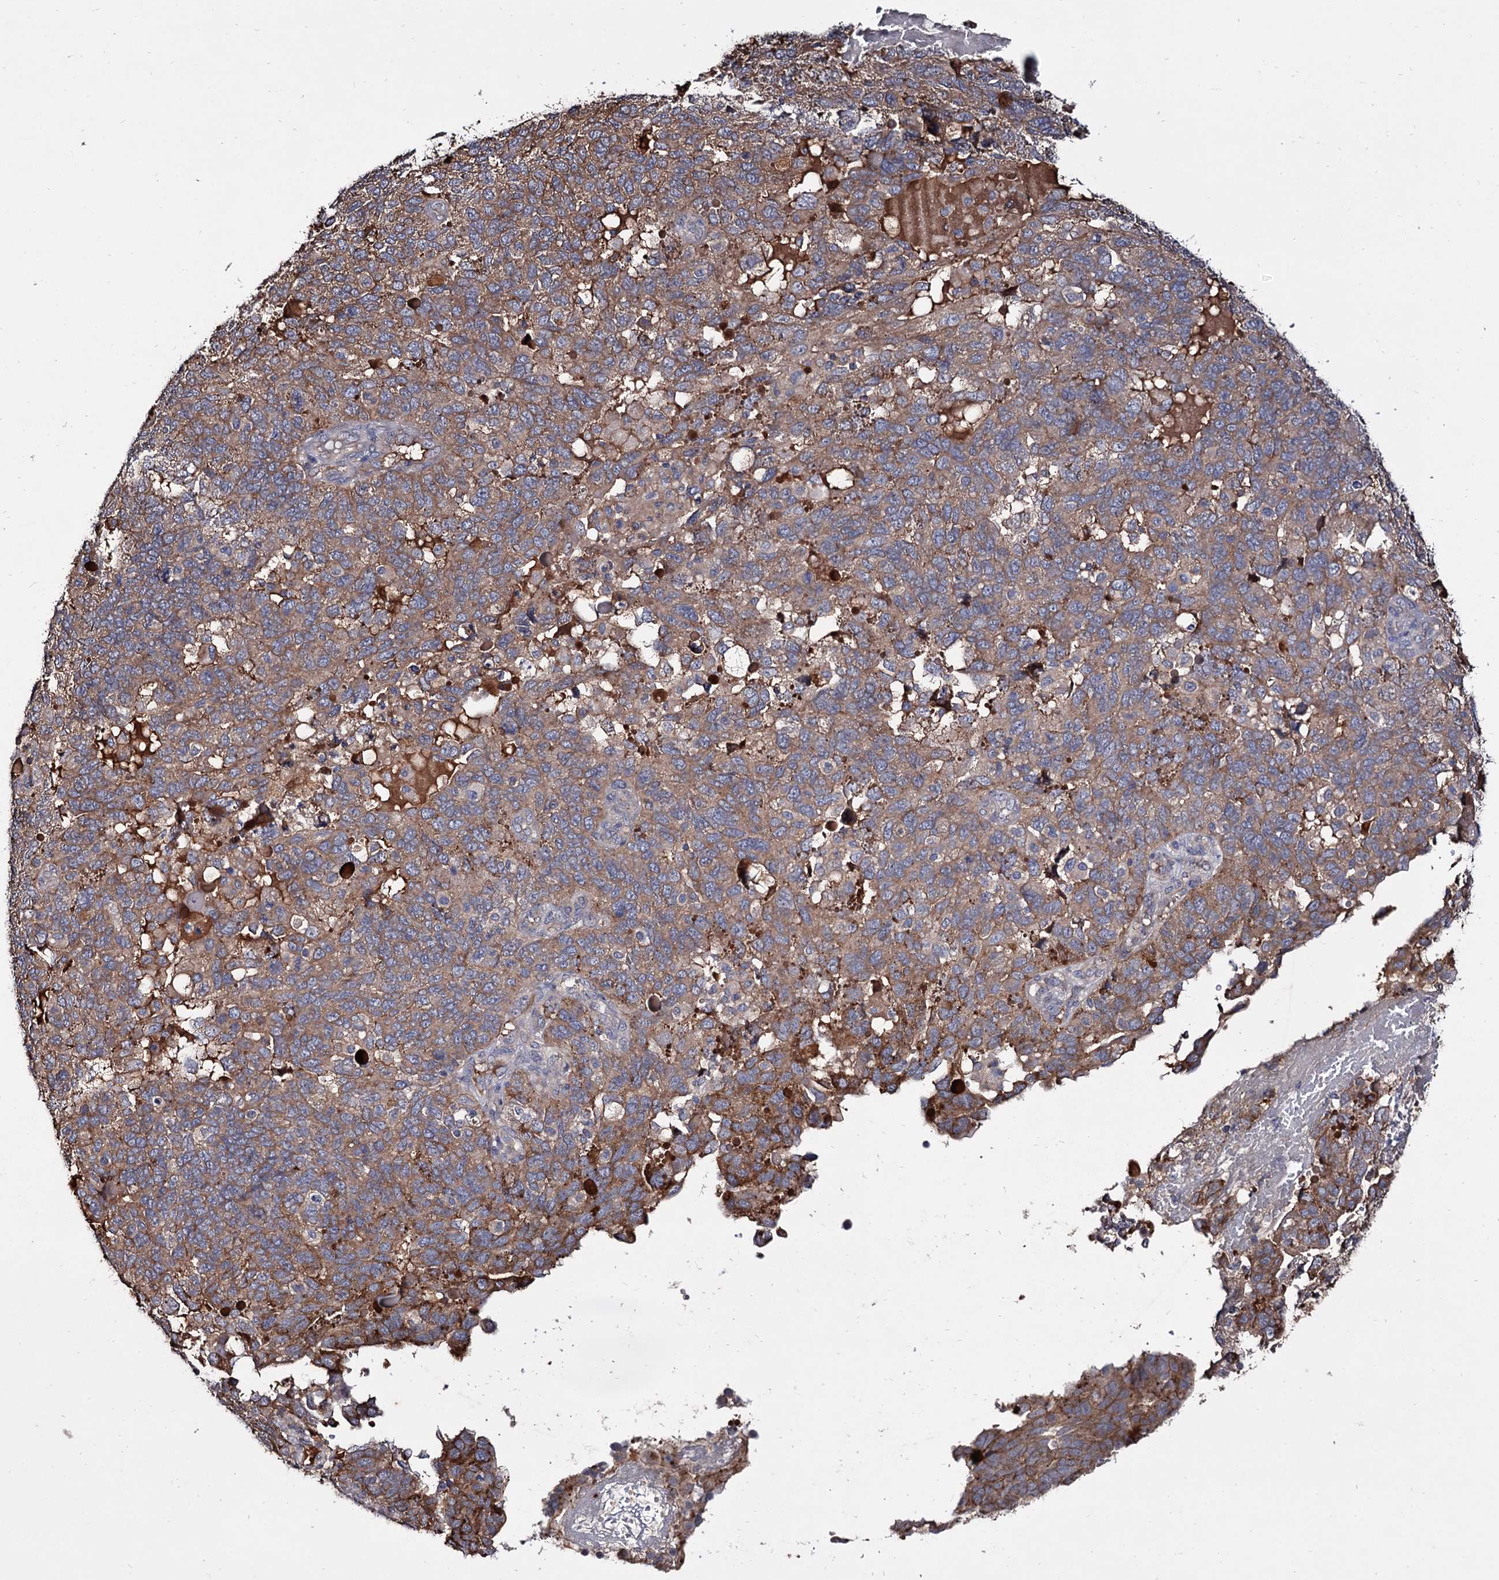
{"staining": {"intensity": "moderate", "quantity": ">75%", "location": "cytoplasmic/membranous"}, "tissue": "endometrial cancer", "cell_type": "Tumor cells", "image_type": "cancer", "snomed": [{"axis": "morphology", "description": "Adenocarcinoma, NOS"}, {"axis": "topography", "description": "Endometrium"}], "caption": "The immunohistochemical stain highlights moderate cytoplasmic/membranous expression in tumor cells of adenocarcinoma (endometrial) tissue. The staining was performed using DAB, with brown indicating positive protein expression. Nuclei are stained blue with hematoxylin.", "gene": "ARFIP2", "patient": {"sex": "female", "age": 66}}